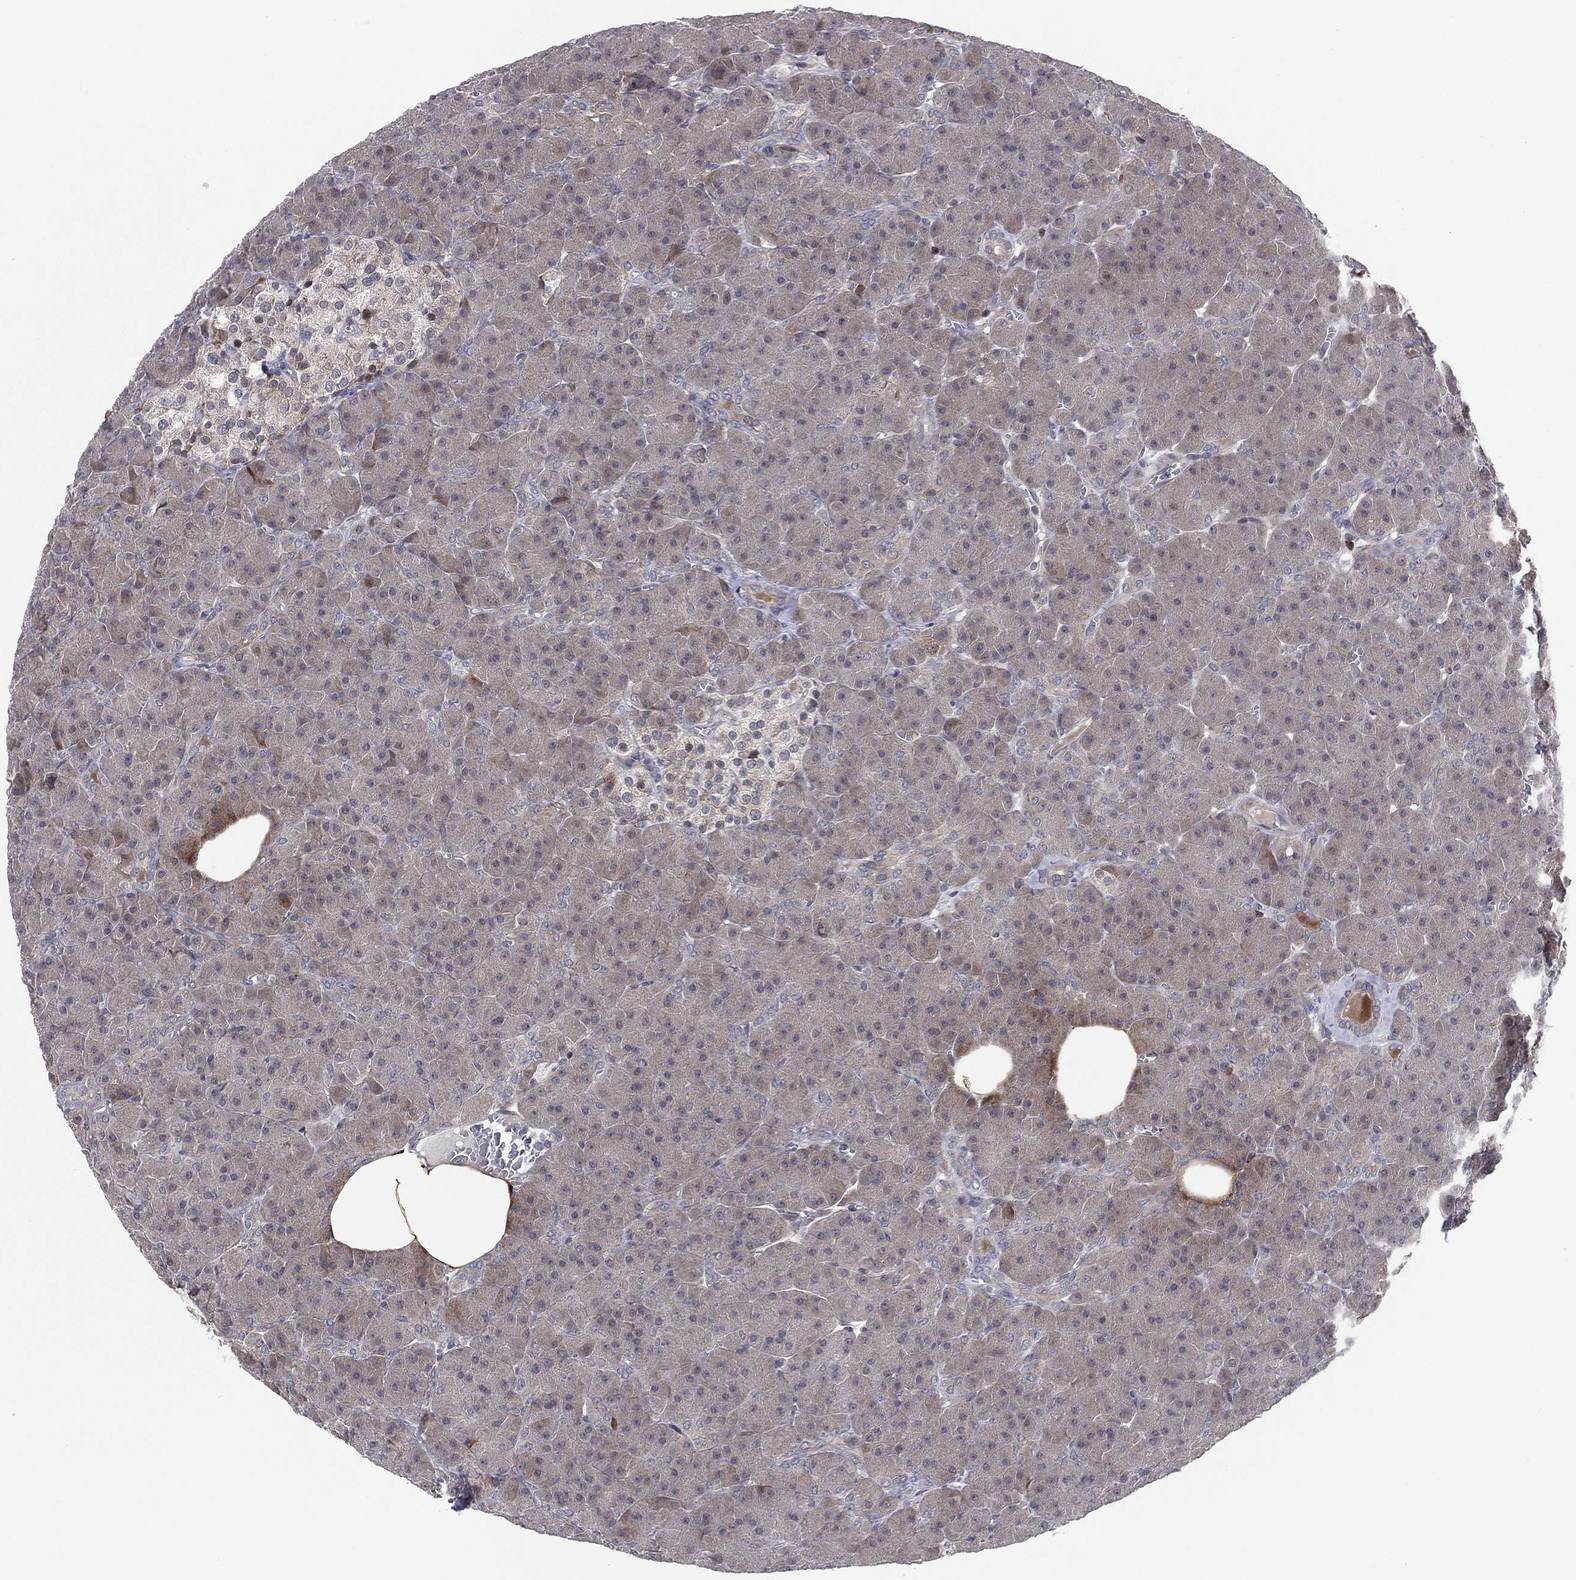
{"staining": {"intensity": "moderate", "quantity": "25%-75%", "location": "cytoplasmic/membranous"}, "tissue": "pancreas", "cell_type": "Exocrine glandular cells", "image_type": "normal", "snomed": [{"axis": "morphology", "description": "Normal tissue, NOS"}, {"axis": "topography", "description": "Pancreas"}], "caption": "Protein expression analysis of benign human pancreas reveals moderate cytoplasmic/membranous staining in about 25%-75% of exocrine glandular cells.", "gene": "UTP14A", "patient": {"sex": "male", "age": 61}}